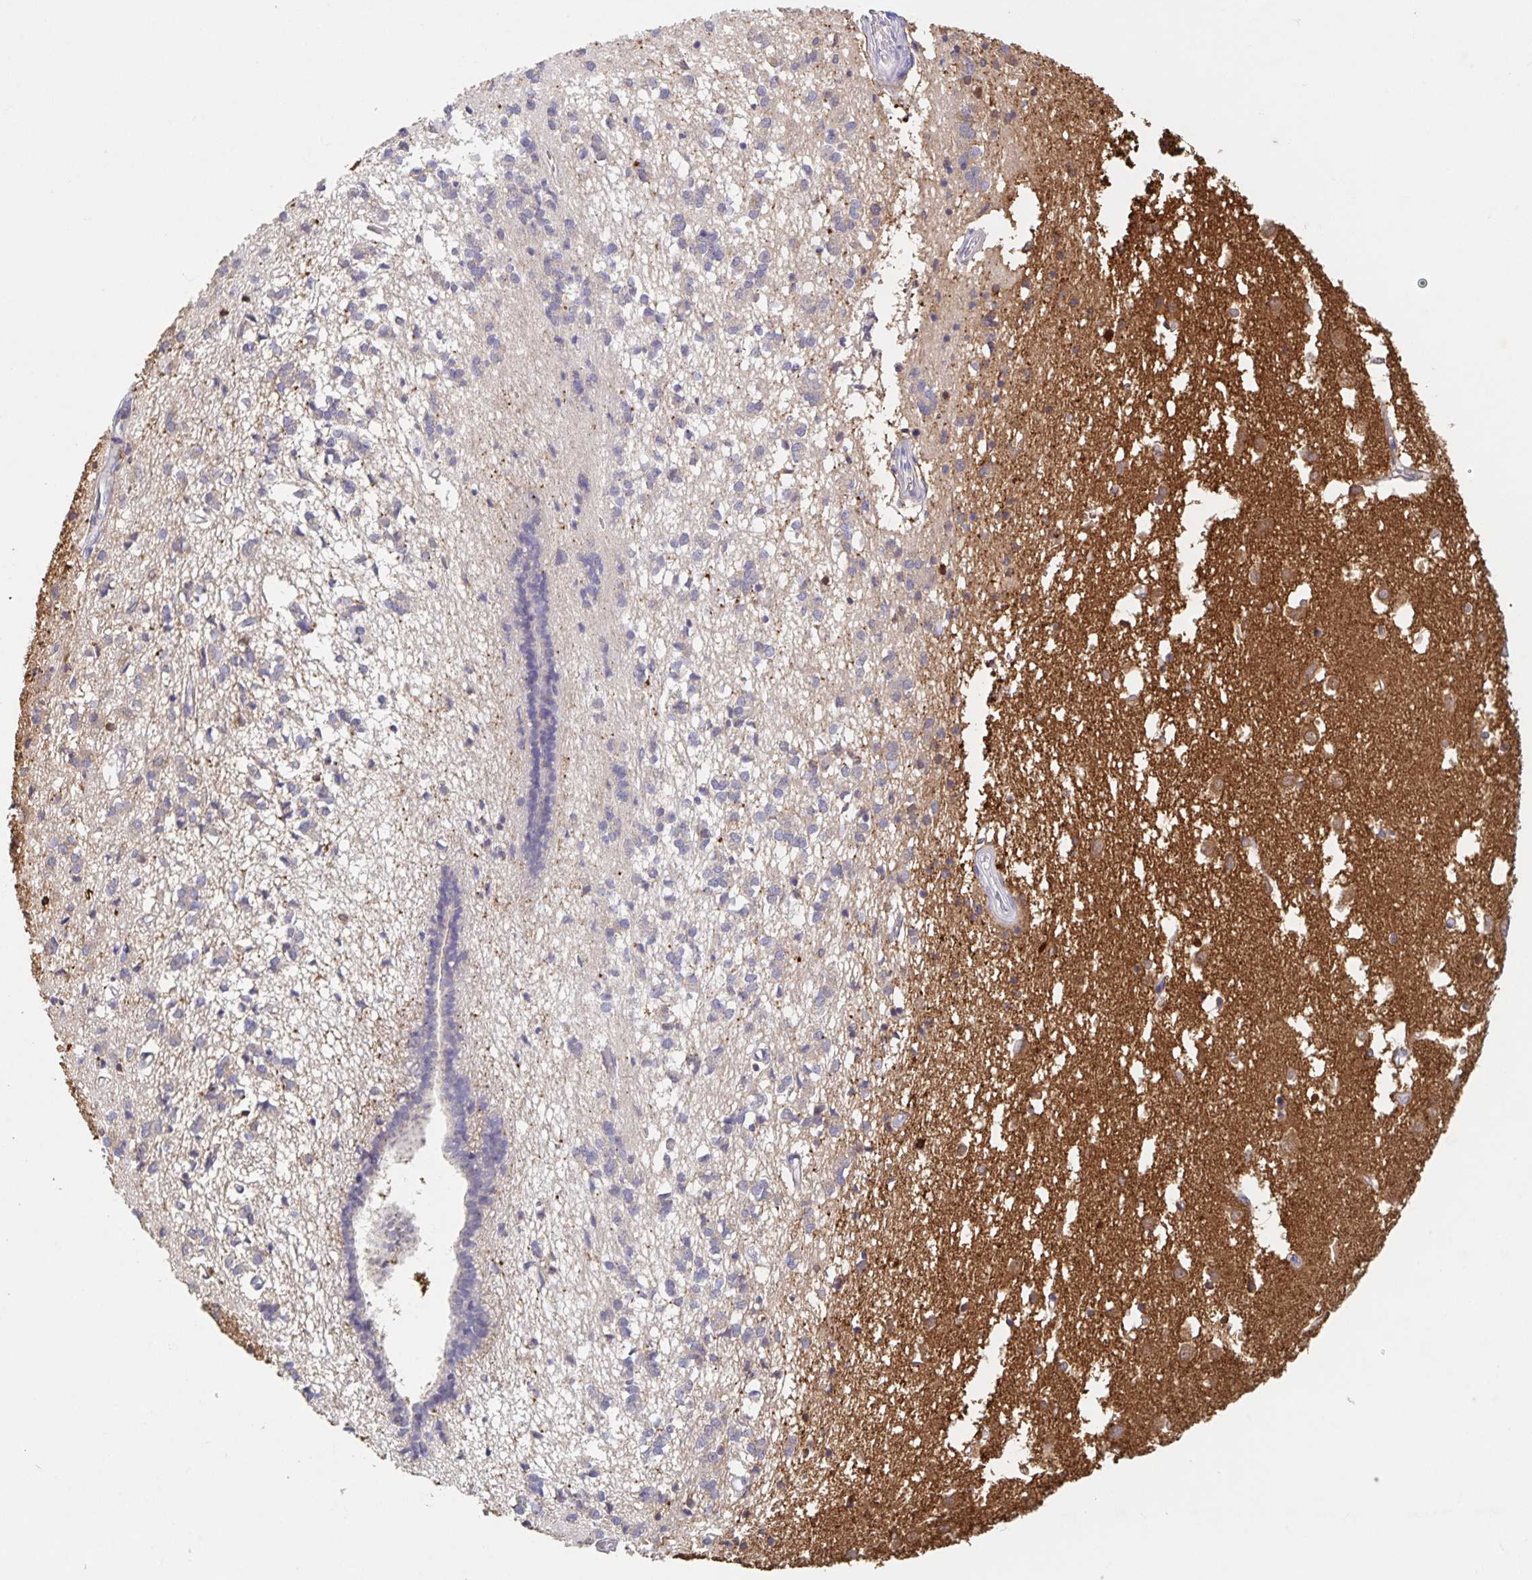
{"staining": {"intensity": "strong", "quantity": "<25%", "location": "cytoplasmic/membranous"}, "tissue": "caudate", "cell_type": "Glial cells", "image_type": "normal", "snomed": [{"axis": "morphology", "description": "Normal tissue, NOS"}, {"axis": "topography", "description": "Lateral ventricle wall"}], "caption": "High-magnification brightfield microscopy of unremarkable caudate stained with DAB (3,3'-diaminobenzidine) (brown) and counterstained with hematoxylin (blue). glial cells exhibit strong cytoplasmic/membranous expression is appreciated in approximately<25% of cells. (brown staining indicates protein expression, while blue staining denotes nuclei).", "gene": "CDC42BPG", "patient": {"sex": "male", "age": 70}}